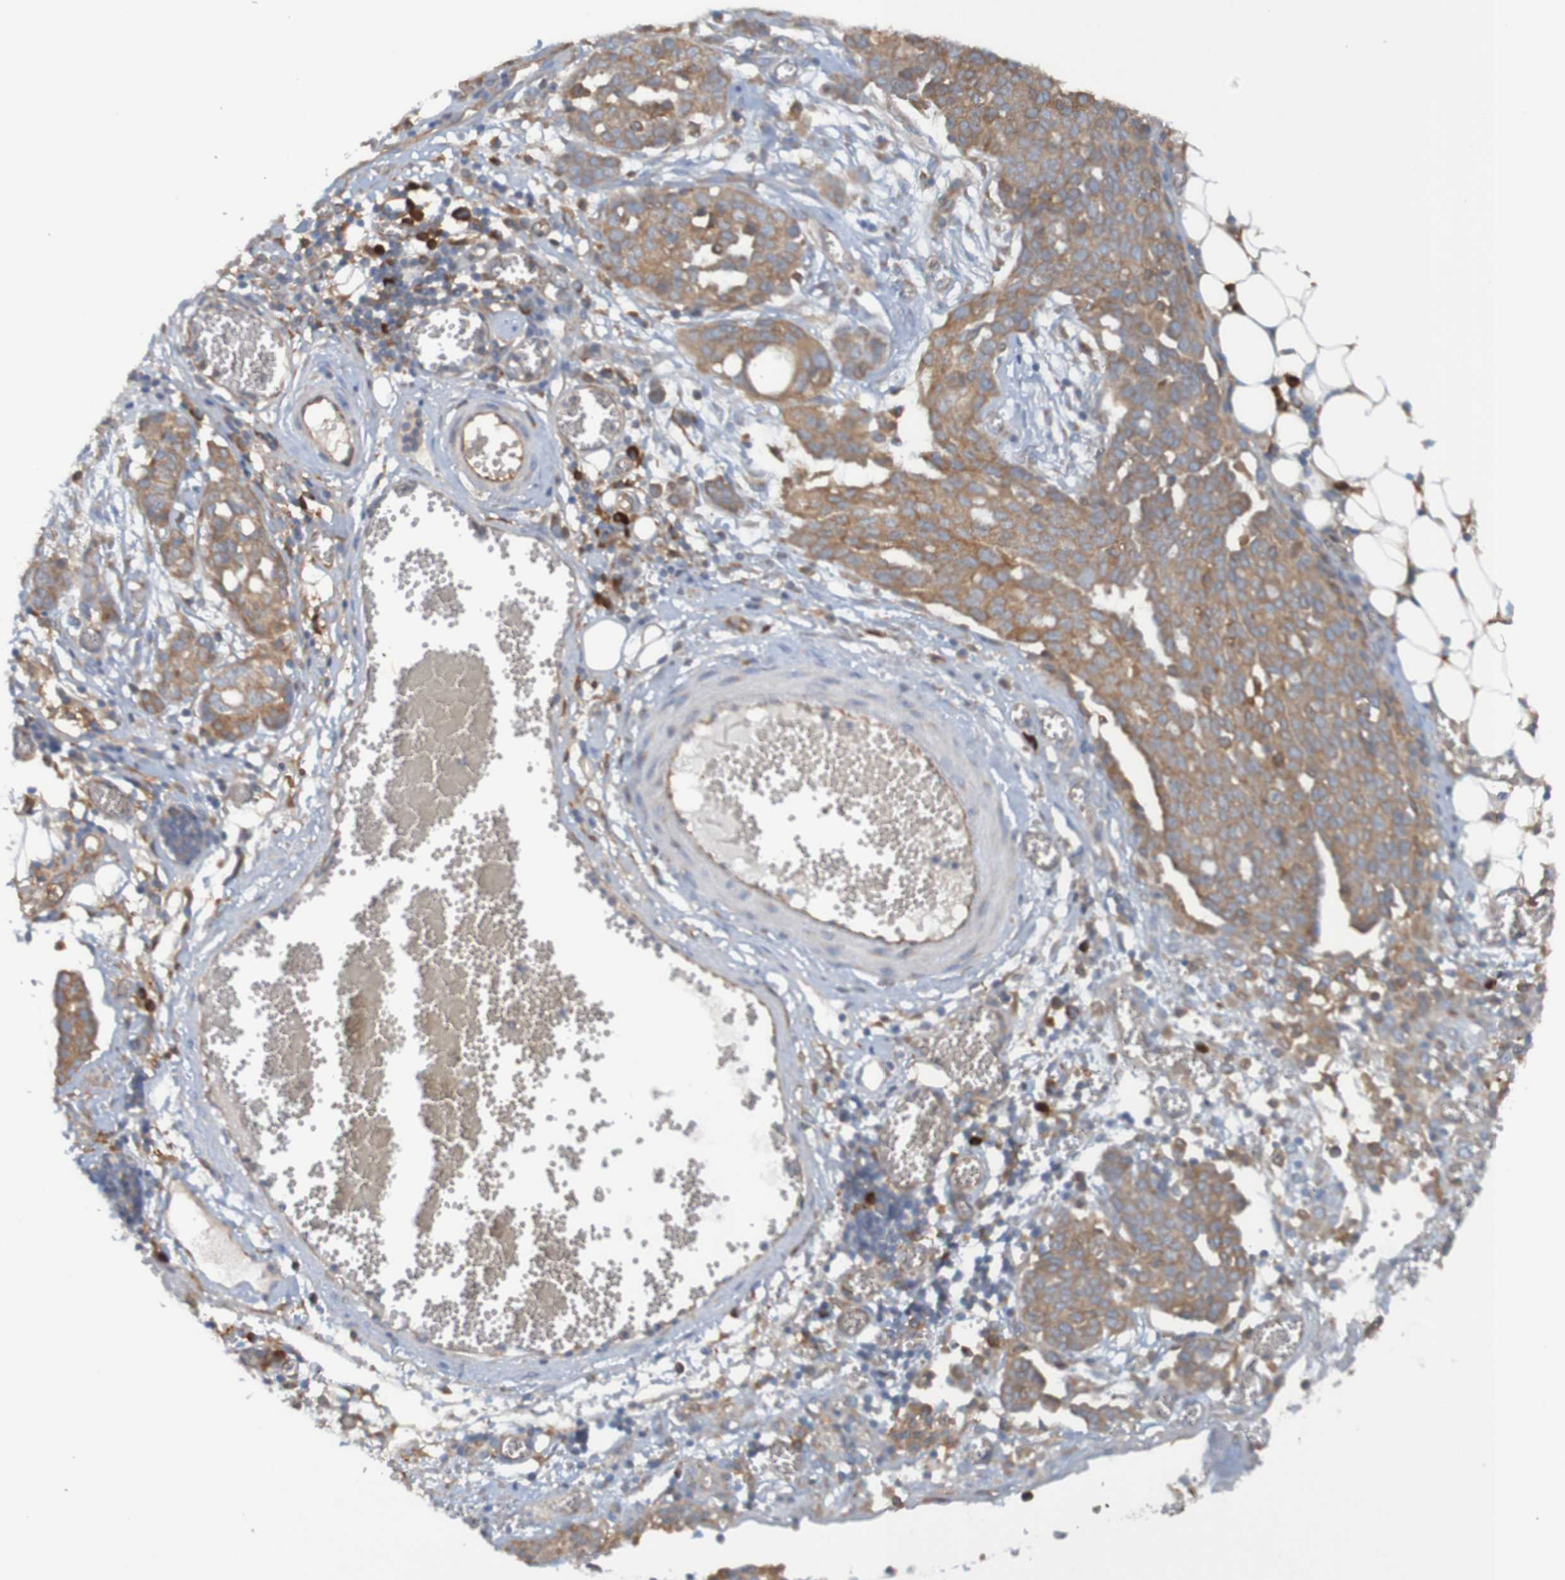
{"staining": {"intensity": "moderate", "quantity": ">75%", "location": "cytoplasmic/membranous"}, "tissue": "ovarian cancer", "cell_type": "Tumor cells", "image_type": "cancer", "snomed": [{"axis": "morphology", "description": "Cystadenocarcinoma, serous, NOS"}, {"axis": "topography", "description": "Soft tissue"}, {"axis": "topography", "description": "Ovary"}], "caption": "A brown stain labels moderate cytoplasmic/membranous positivity of a protein in human ovarian cancer (serous cystadenocarcinoma) tumor cells.", "gene": "DNAJC4", "patient": {"sex": "female", "age": 57}}